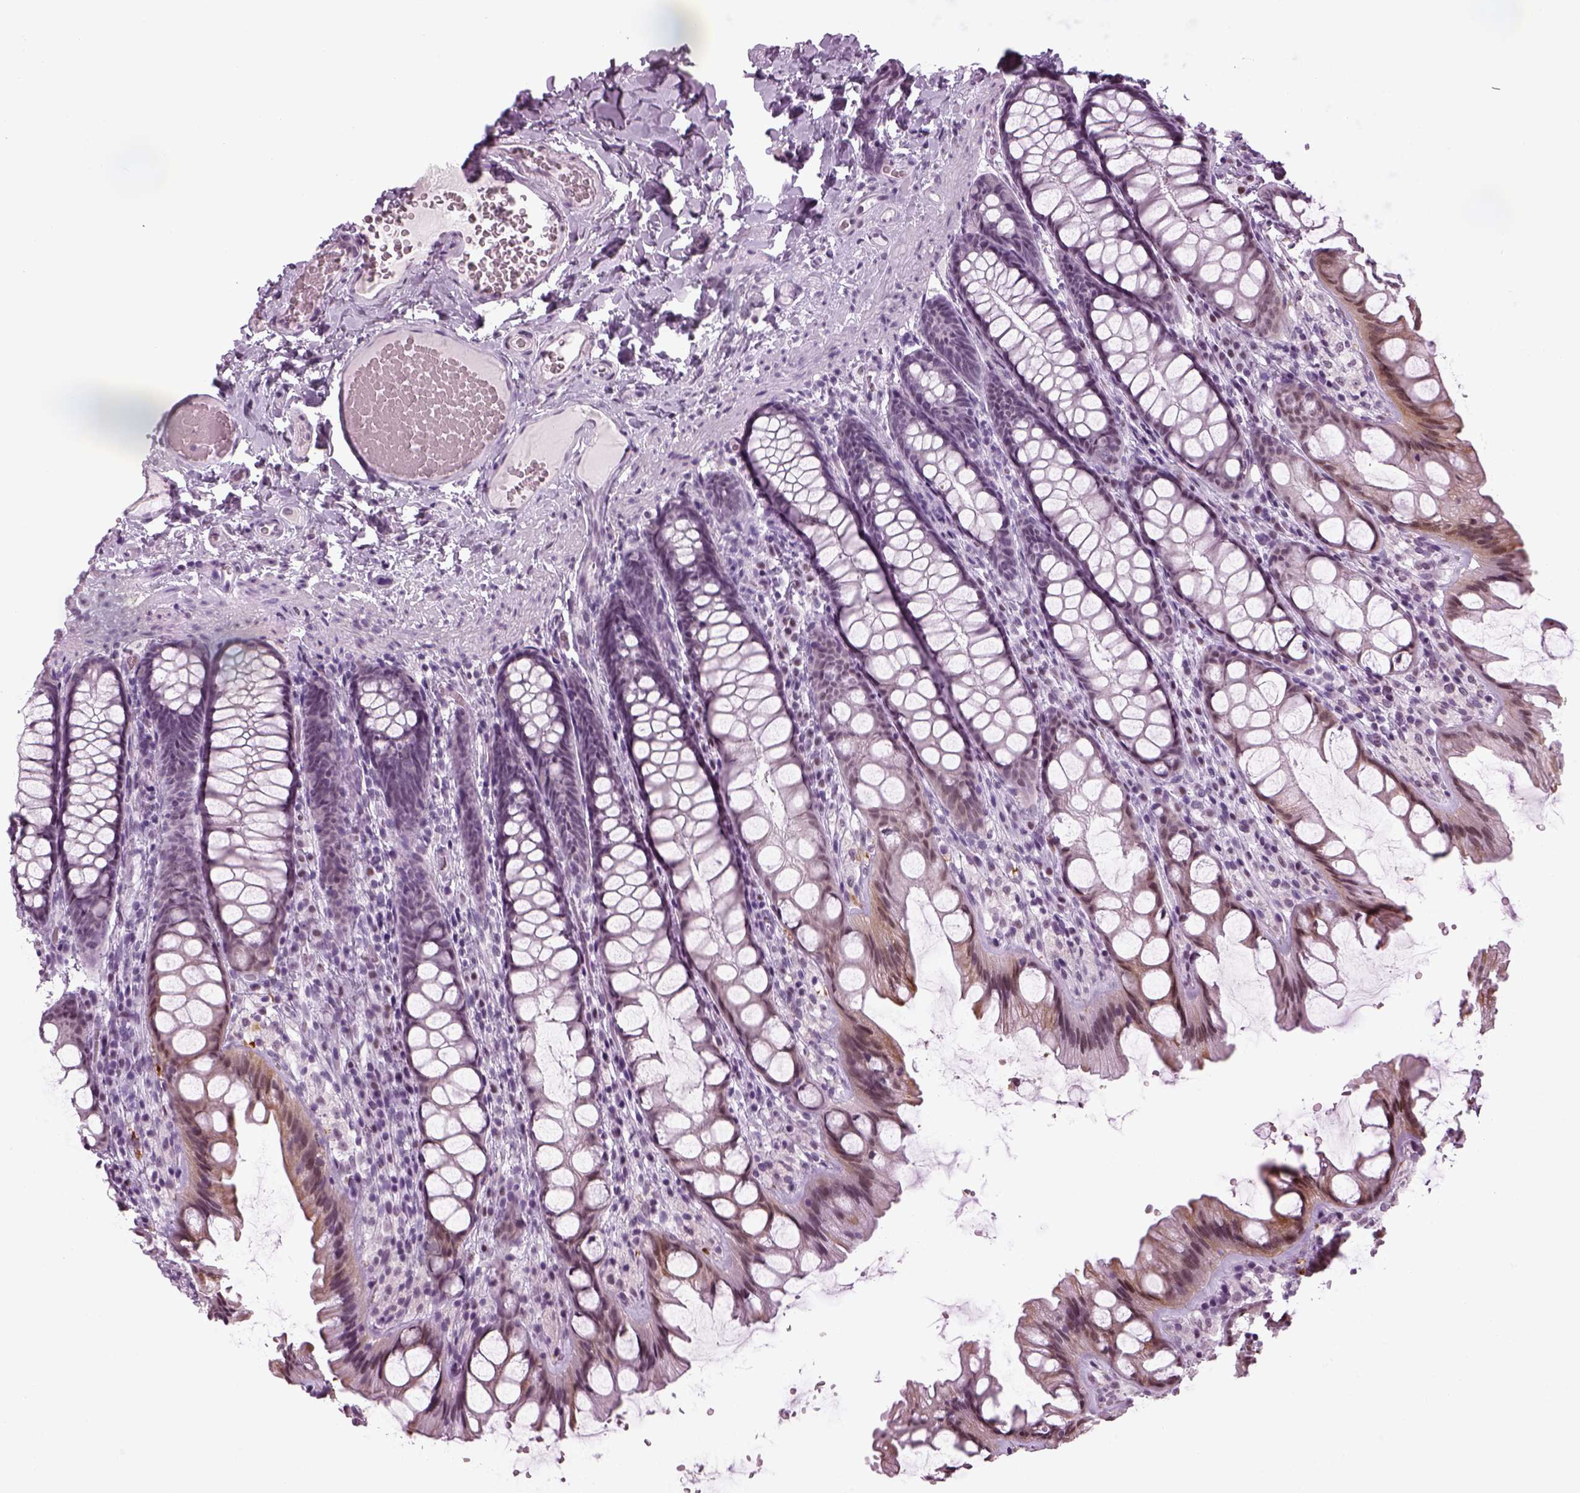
{"staining": {"intensity": "negative", "quantity": "none", "location": "none"}, "tissue": "colon", "cell_type": "Endothelial cells", "image_type": "normal", "snomed": [{"axis": "morphology", "description": "Normal tissue, NOS"}, {"axis": "topography", "description": "Colon"}], "caption": "Photomicrograph shows no protein expression in endothelial cells of unremarkable colon. (Stains: DAB (3,3'-diaminobenzidine) immunohistochemistry with hematoxylin counter stain, Microscopy: brightfield microscopy at high magnification).", "gene": "KCNG2", "patient": {"sex": "male", "age": 47}}